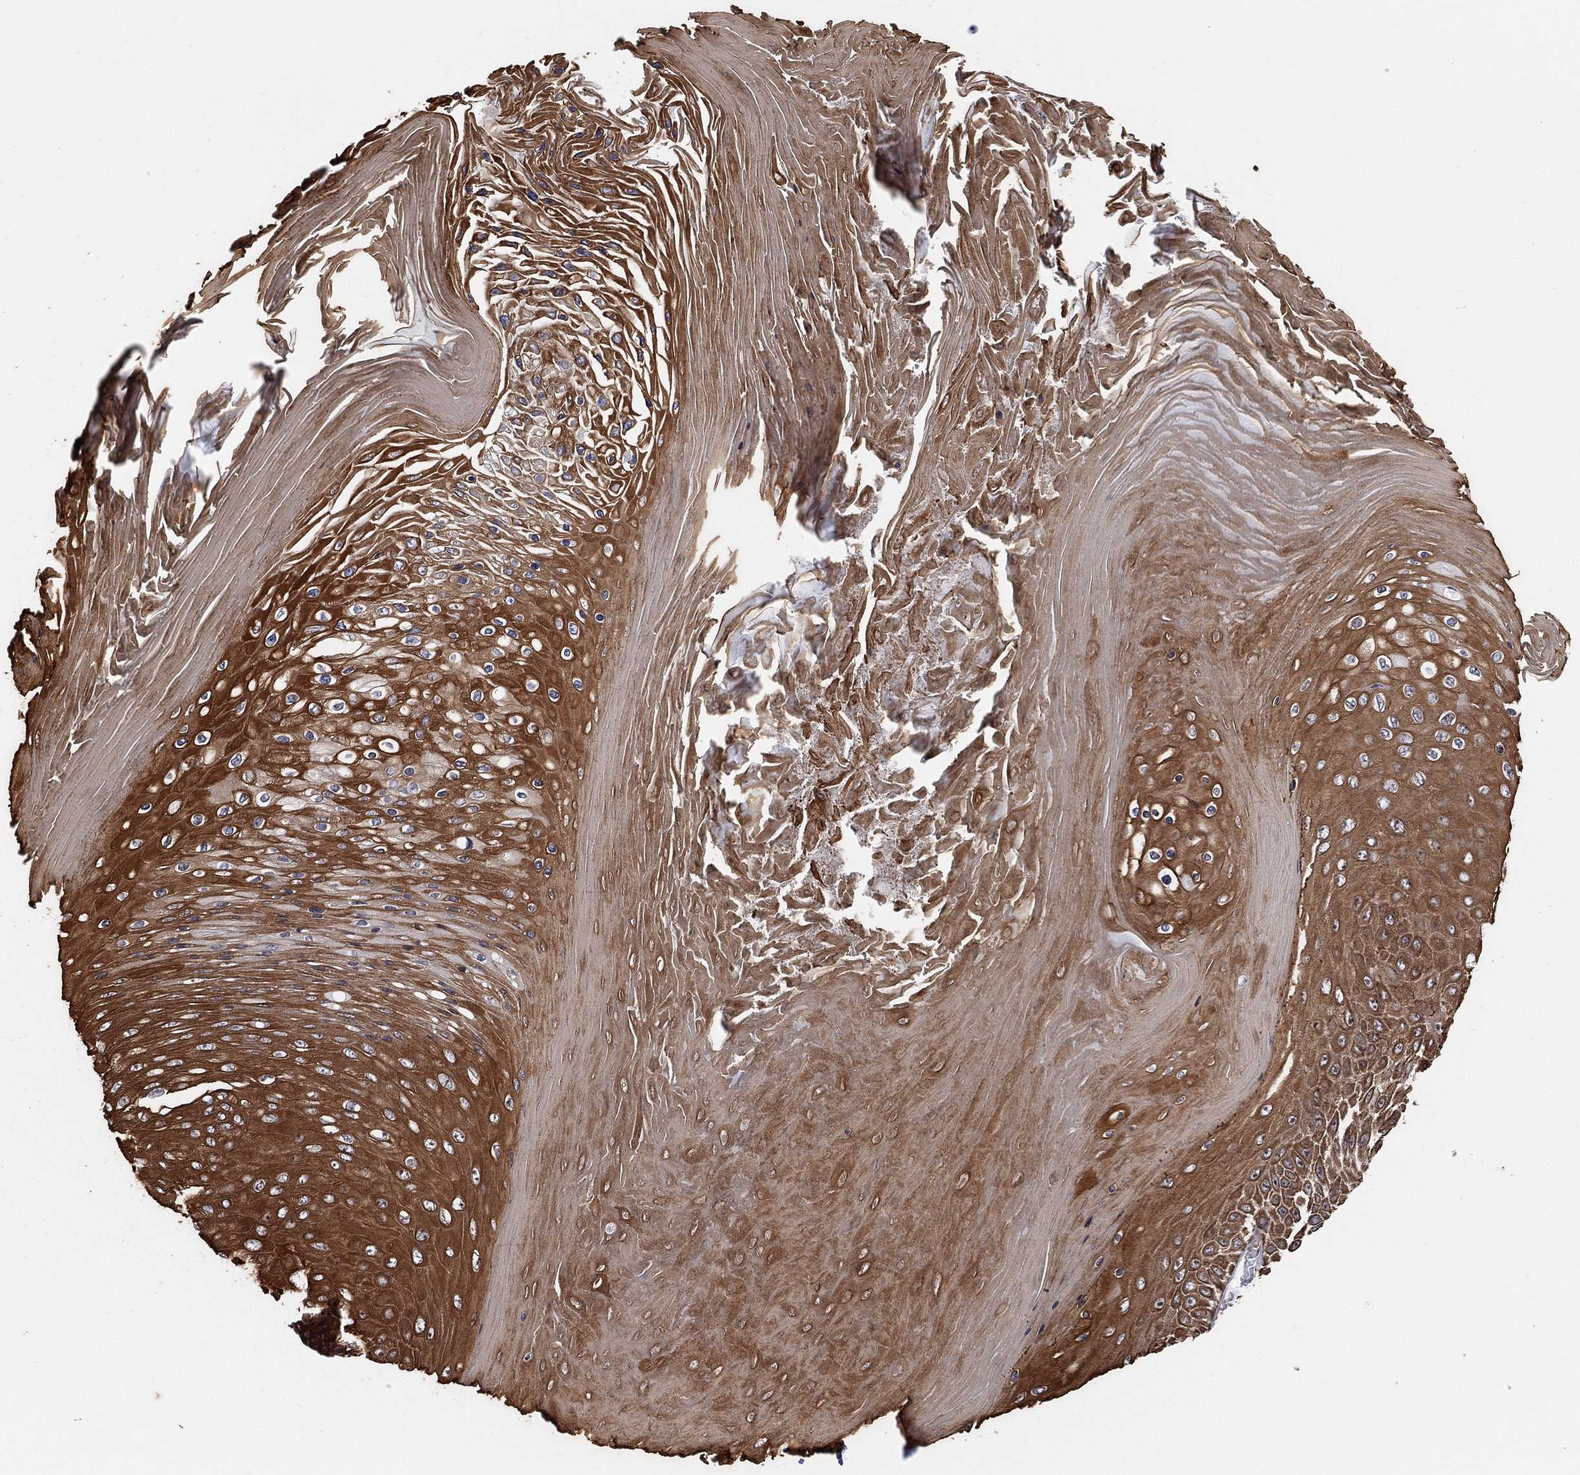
{"staining": {"intensity": "strong", "quantity": ">75%", "location": "cytoplasmic/membranous"}, "tissue": "skin cancer", "cell_type": "Tumor cells", "image_type": "cancer", "snomed": [{"axis": "morphology", "description": "Squamous cell carcinoma, NOS"}, {"axis": "topography", "description": "Skin"}], "caption": "Brown immunohistochemical staining in human squamous cell carcinoma (skin) demonstrates strong cytoplasmic/membranous expression in about >75% of tumor cells.", "gene": "TMCO1", "patient": {"sex": "male", "age": 62}}